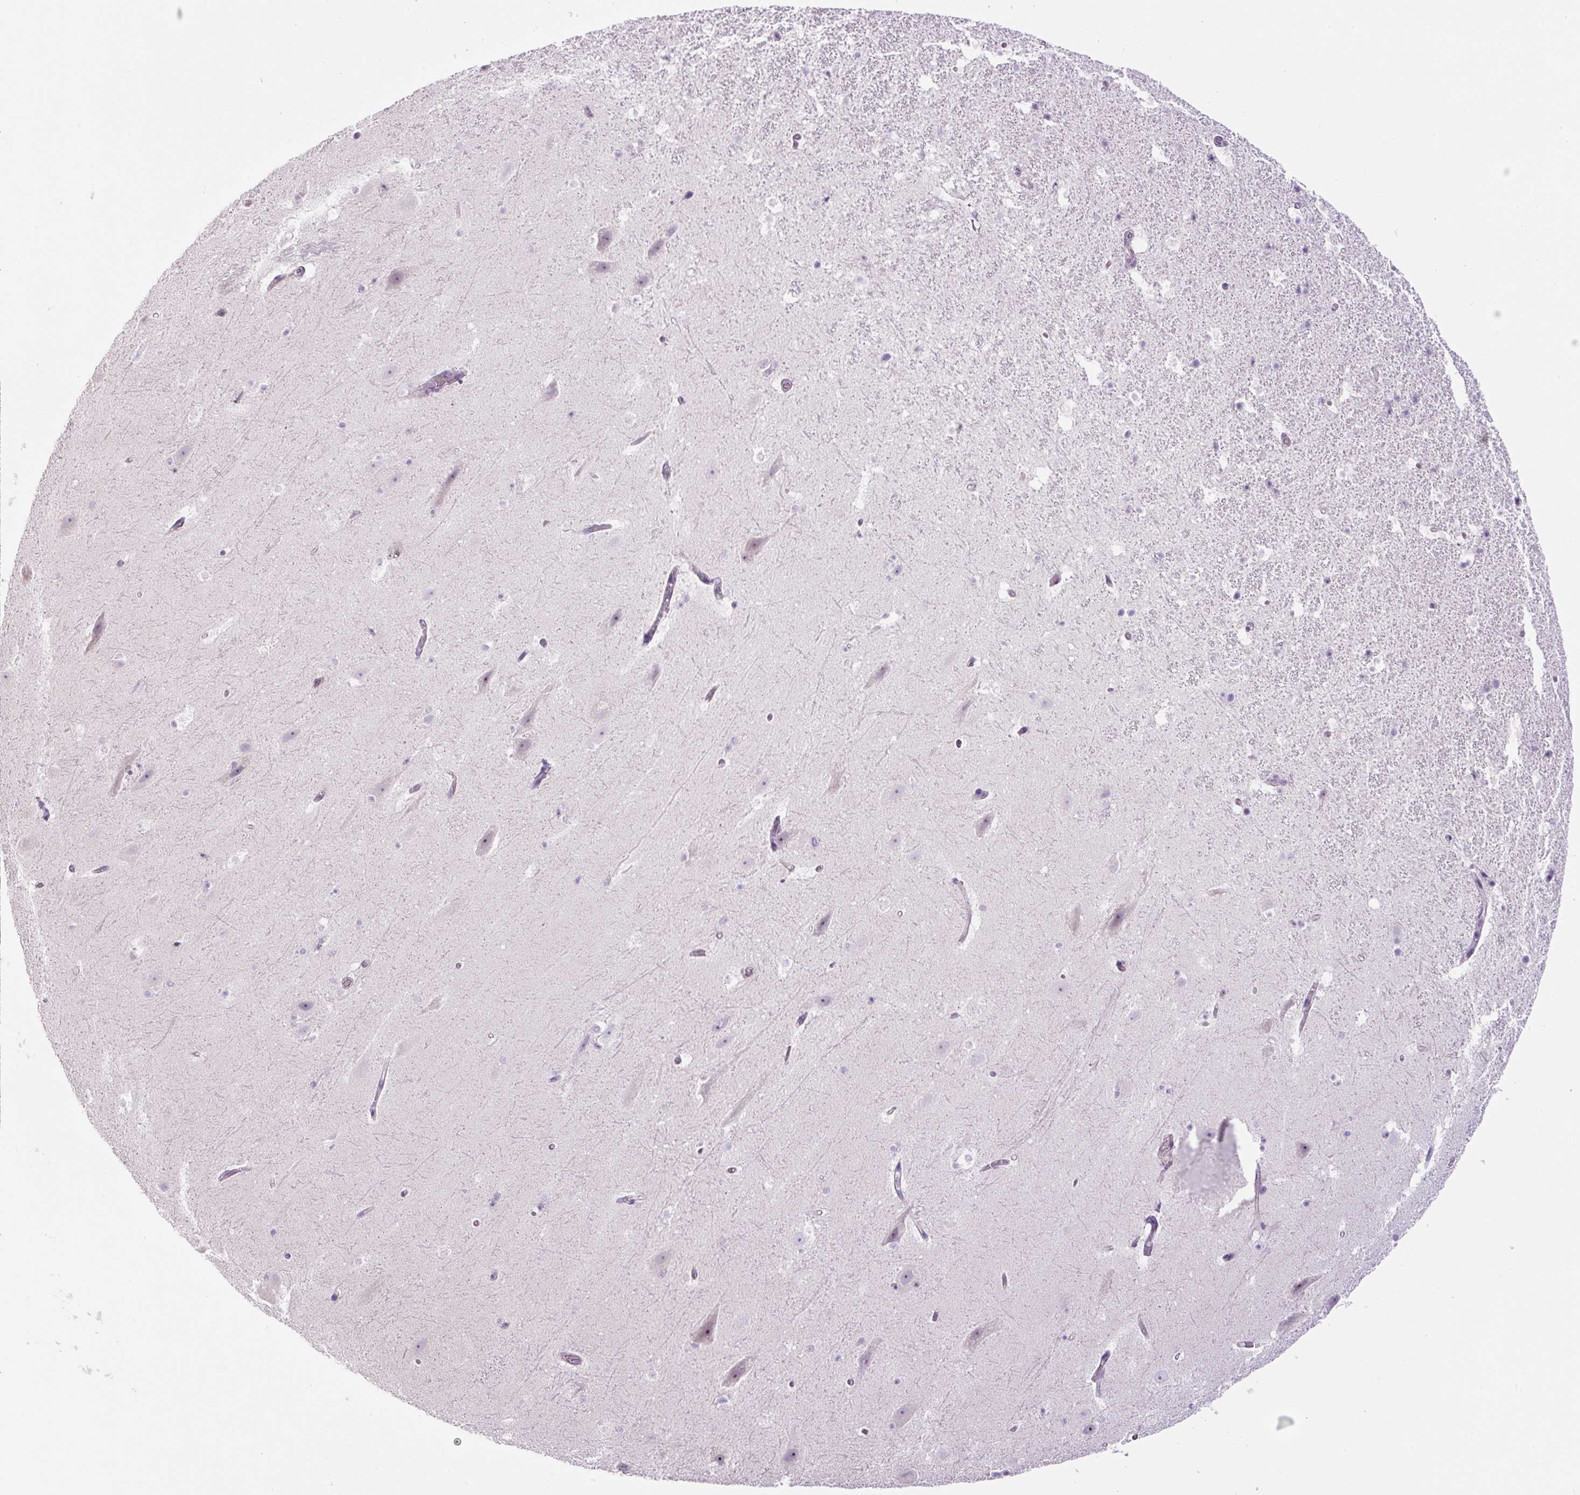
{"staining": {"intensity": "negative", "quantity": "none", "location": "none"}, "tissue": "hippocampus", "cell_type": "Glial cells", "image_type": "normal", "snomed": [{"axis": "morphology", "description": "Normal tissue, NOS"}, {"axis": "topography", "description": "Hippocampus"}], "caption": "The IHC photomicrograph has no significant staining in glial cells of hippocampus.", "gene": "TMEM151B", "patient": {"sex": "male", "age": 37}}